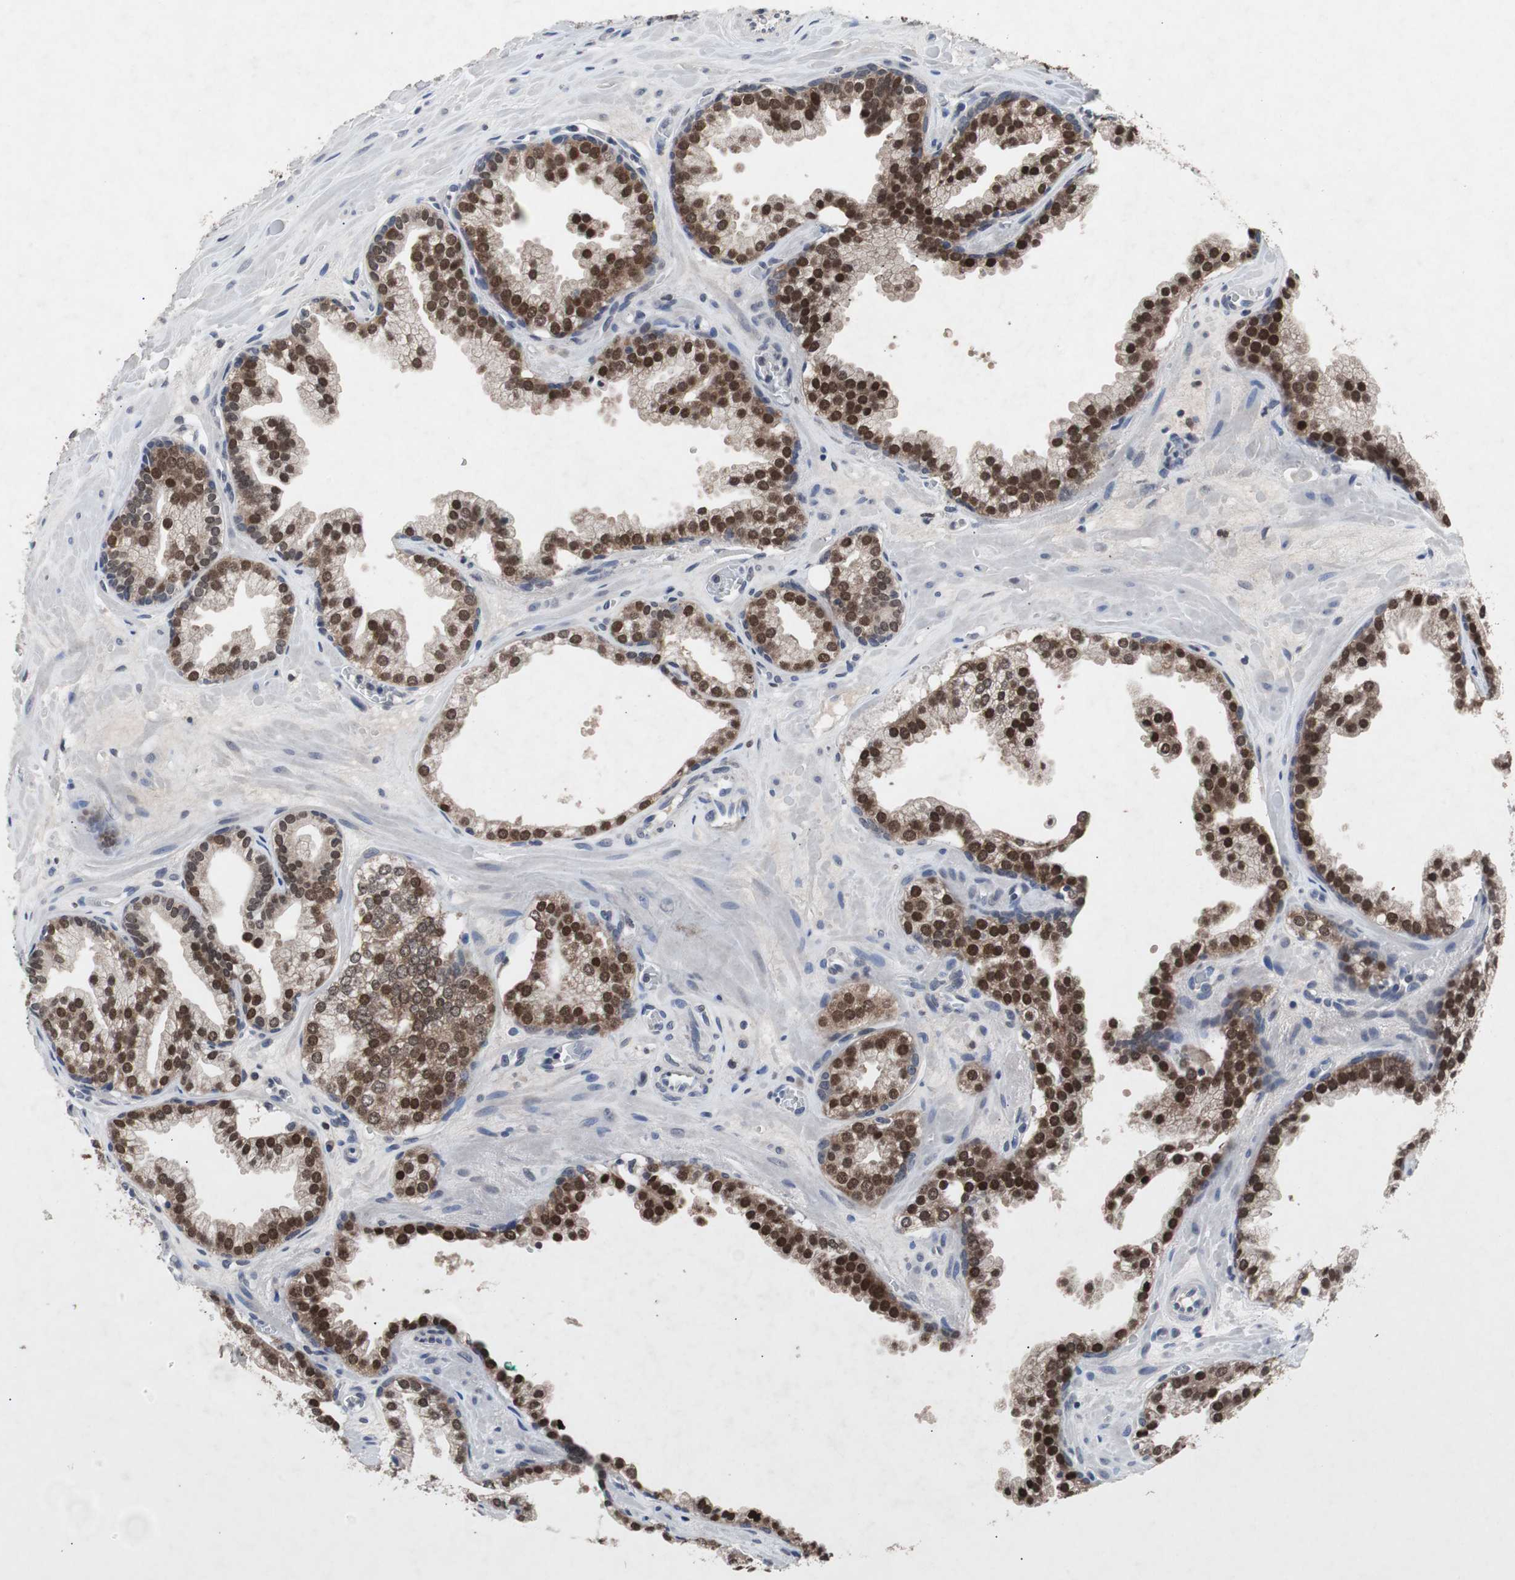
{"staining": {"intensity": "strong", "quantity": ">75%", "location": "nuclear"}, "tissue": "prostate cancer", "cell_type": "Tumor cells", "image_type": "cancer", "snomed": [{"axis": "morphology", "description": "Adenocarcinoma, Low grade"}, {"axis": "topography", "description": "Prostate"}], "caption": "The photomicrograph exhibits immunohistochemical staining of prostate low-grade adenocarcinoma. There is strong nuclear expression is seen in about >75% of tumor cells. The staining was performed using DAB (3,3'-diaminobenzidine) to visualize the protein expression in brown, while the nuclei were stained in blue with hematoxylin (Magnification: 20x).", "gene": "RBM47", "patient": {"sex": "male", "age": 57}}